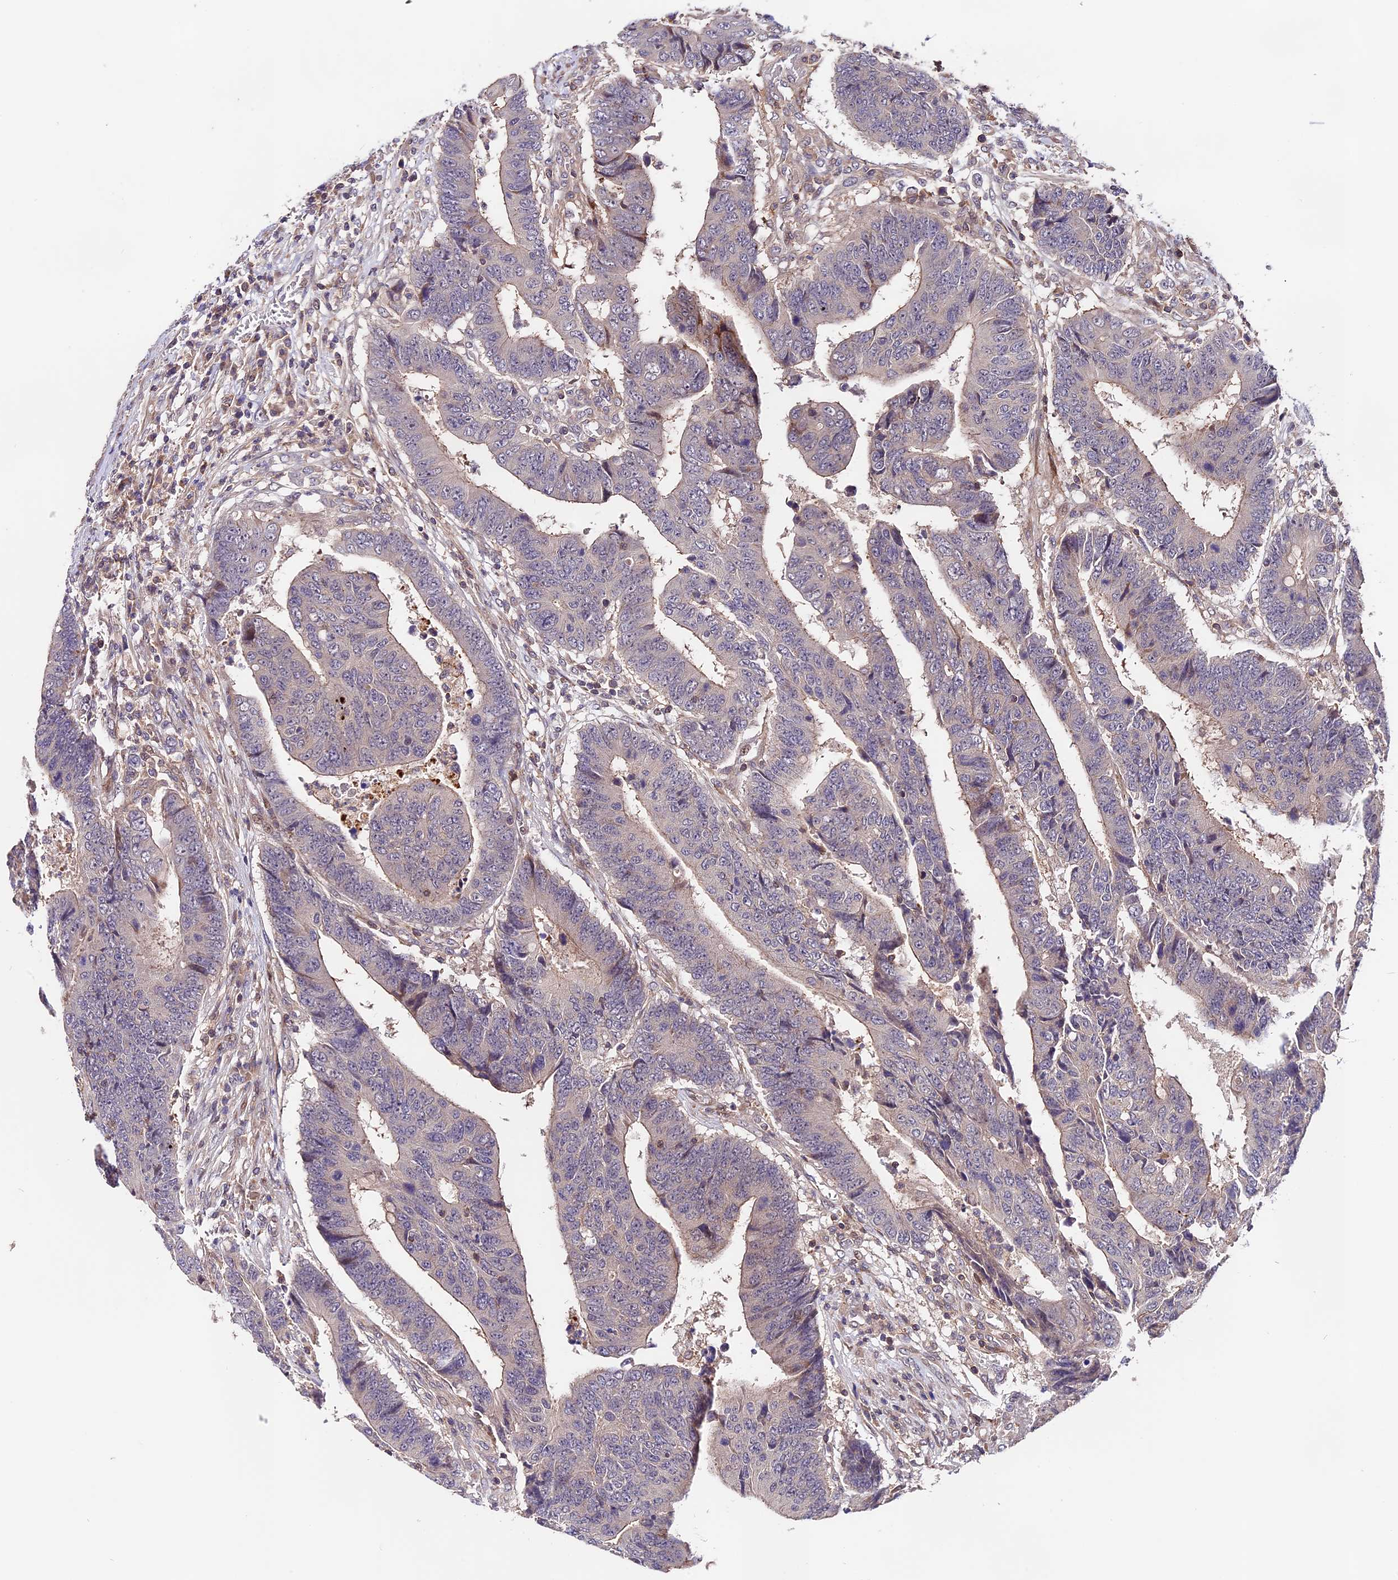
{"staining": {"intensity": "weak", "quantity": "<25%", "location": "cytoplasmic/membranous"}, "tissue": "colorectal cancer", "cell_type": "Tumor cells", "image_type": "cancer", "snomed": [{"axis": "morphology", "description": "Adenocarcinoma, NOS"}, {"axis": "topography", "description": "Rectum"}], "caption": "The immunohistochemistry histopathology image has no significant staining in tumor cells of adenocarcinoma (colorectal) tissue. (Brightfield microscopy of DAB (3,3'-diaminobenzidine) immunohistochemistry at high magnification).", "gene": "CACNA1H", "patient": {"sex": "male", "age": 84}}